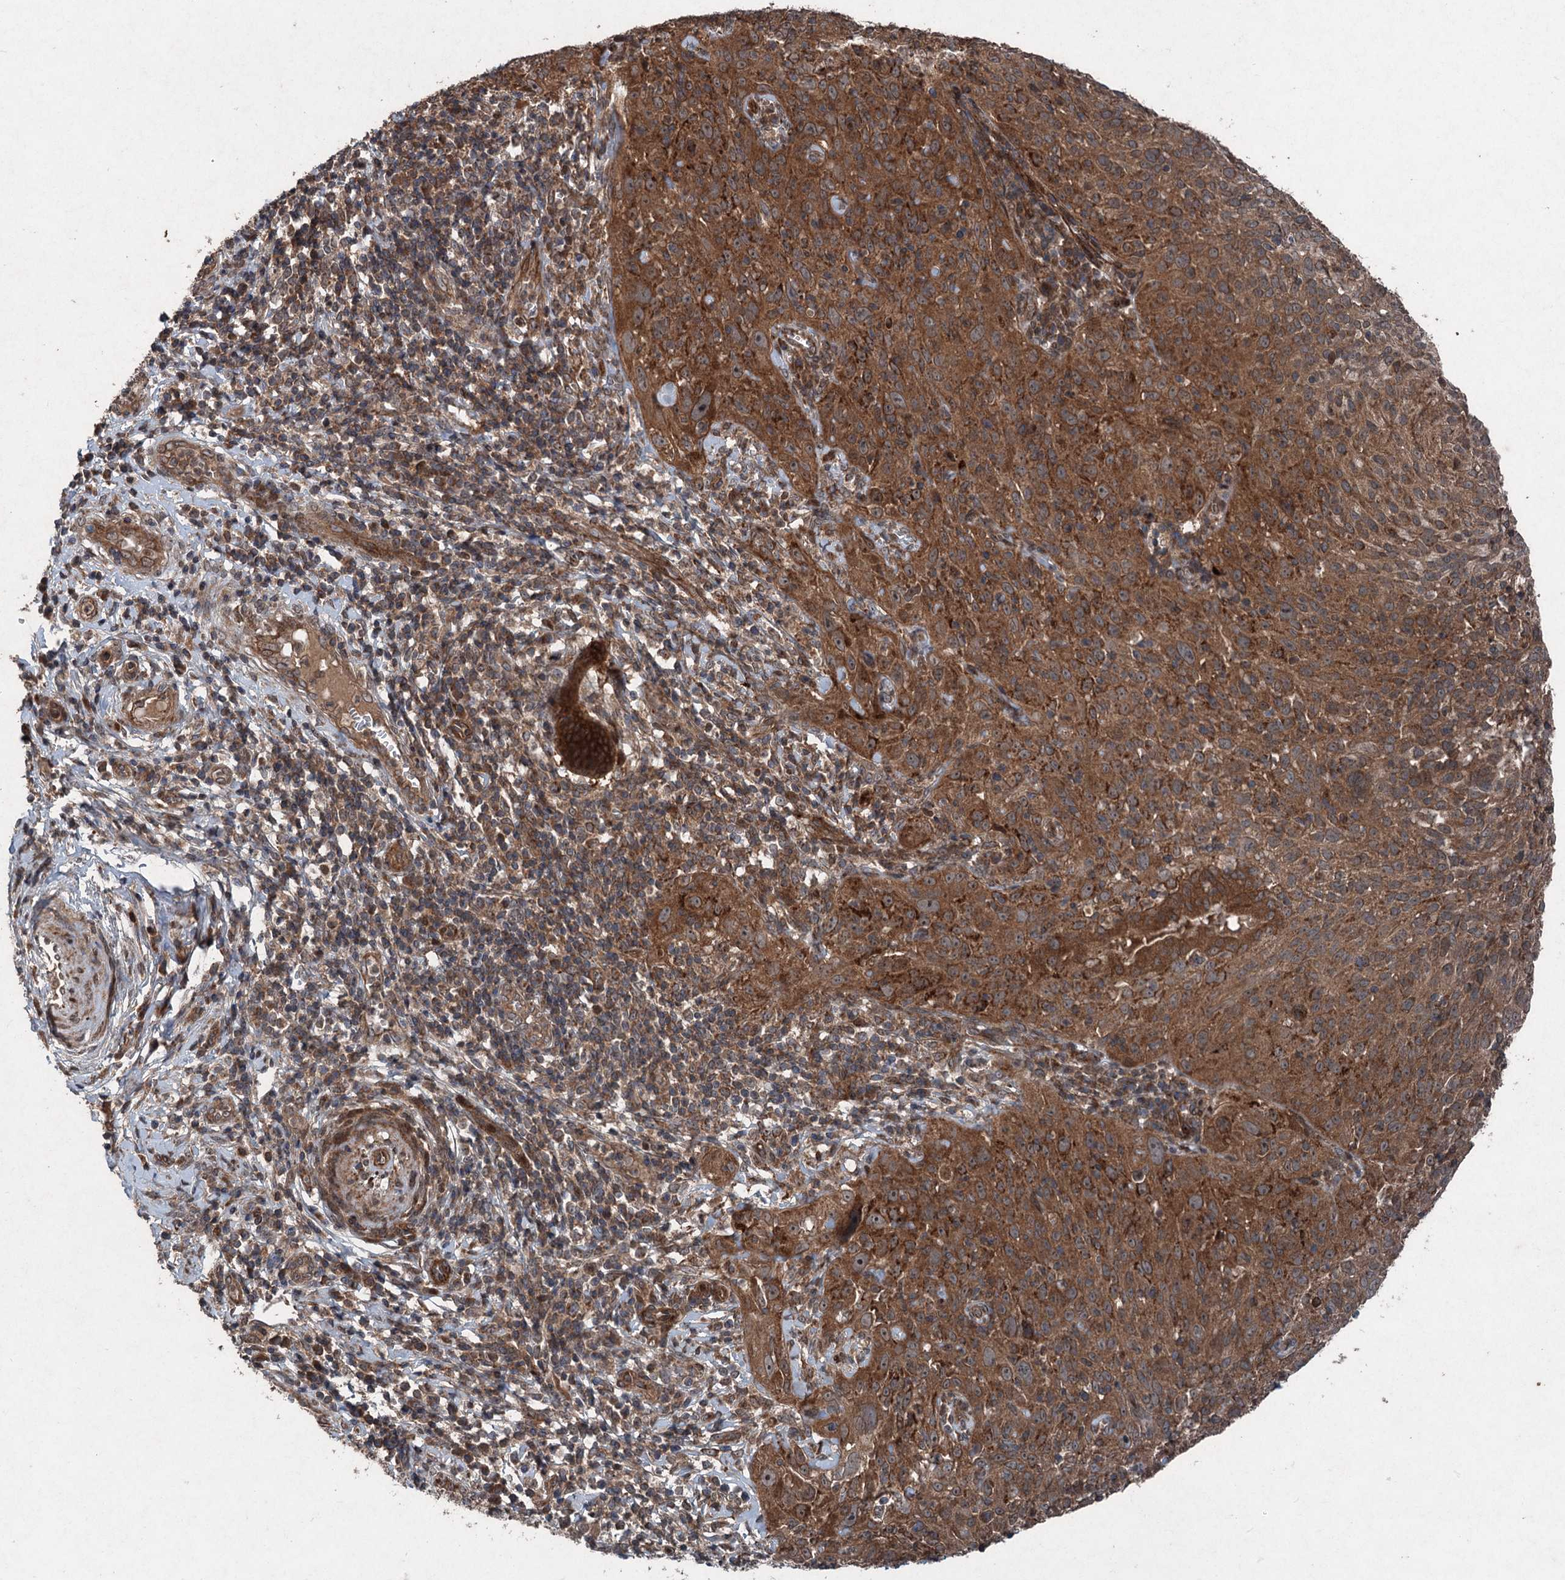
{"staining": {"intensity": "strong", "quantity": ">75%", "location": "cytoplasmic/membranous"}, "tissue": "cervical cancer", "cell_type": "Tumor cells", "image_type": "cancer", "snomed": [{"axis": "morphology", "description": "Squamous cell carcinoma, NOS"}, {"axis": "topography", "description": "Cervix"}], "caption": "A photomicrograph of cervical squamous cell carcinoma stained for a protein reveals strong cytoplasmic/membranous brown staining in tumor cells.", "gene": "ALAS1", "patient": {"sex": "female", "age": 31}}